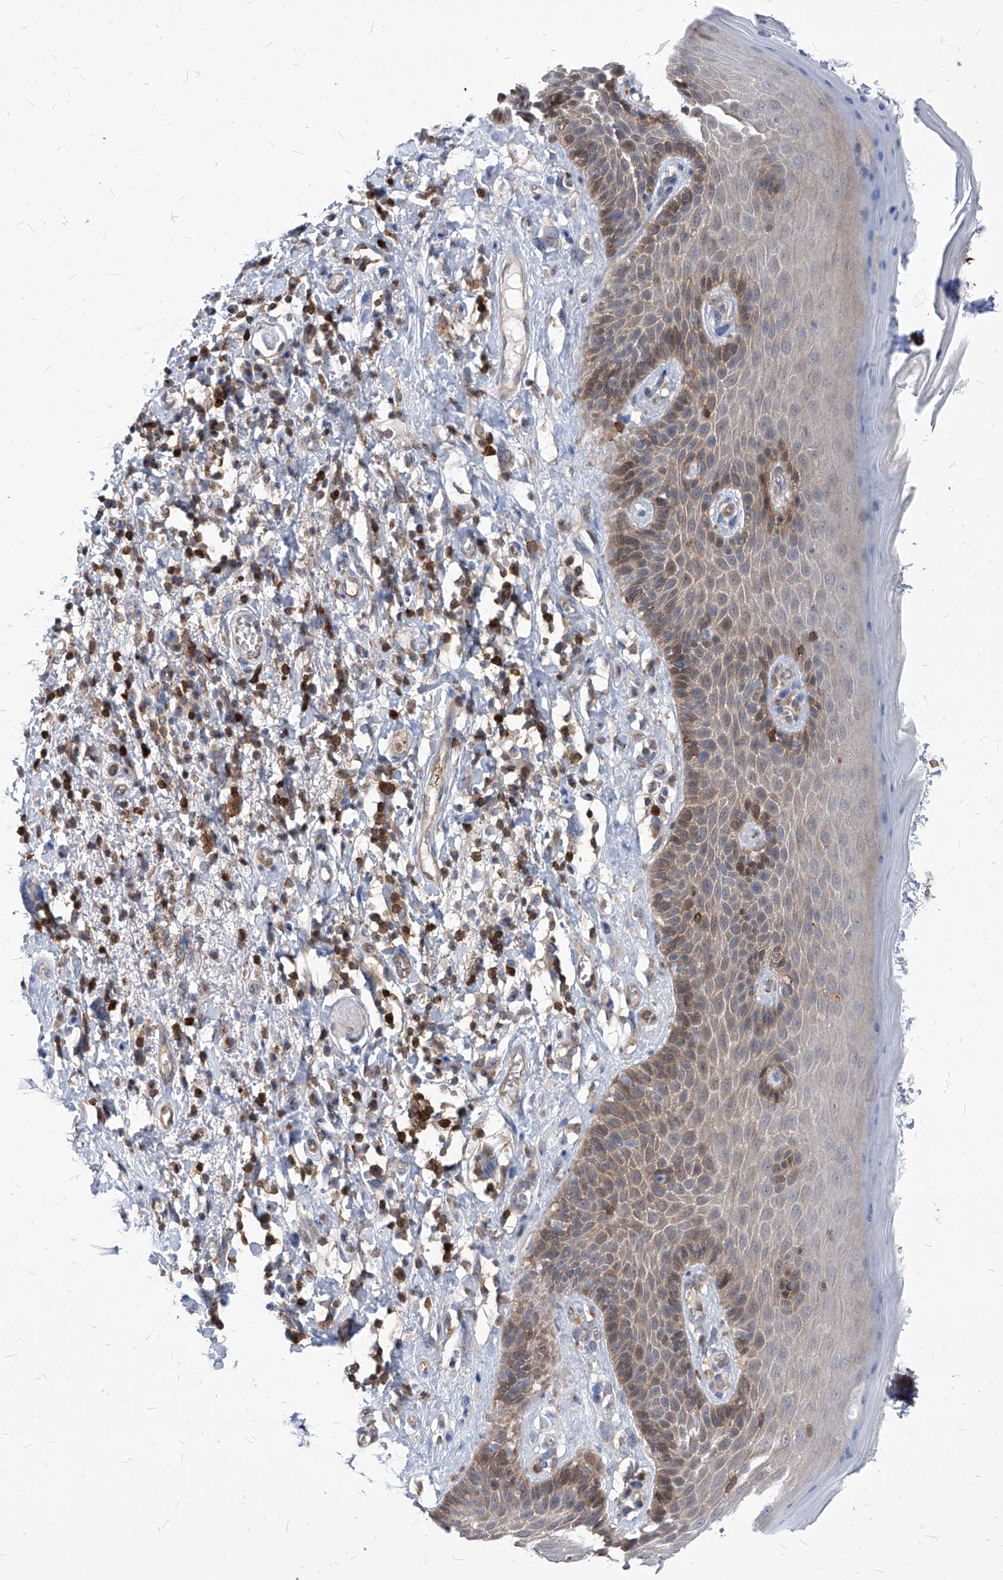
{"staining": {"intensity": "moderate", "quantity": "<25%", "location": "cytoplasmic/membranous,nuclear"}, "tissue": "skin", "cell_type": "Epidermal cells", "image_type": "normal", "snomed": [{"axis": "morphology", "description": "Normal tissue, NOS"}, {"axis": "topography", "description": "Anal"}], "caption": "Immunohistochemistry of normal human skin exhibits low levels of moderate cytoplasmic/membranous,nuclear expression in about <25% of epidermal cells.", "gene": "ABRACL", "patient": {"sex": "male", "age": 69}}